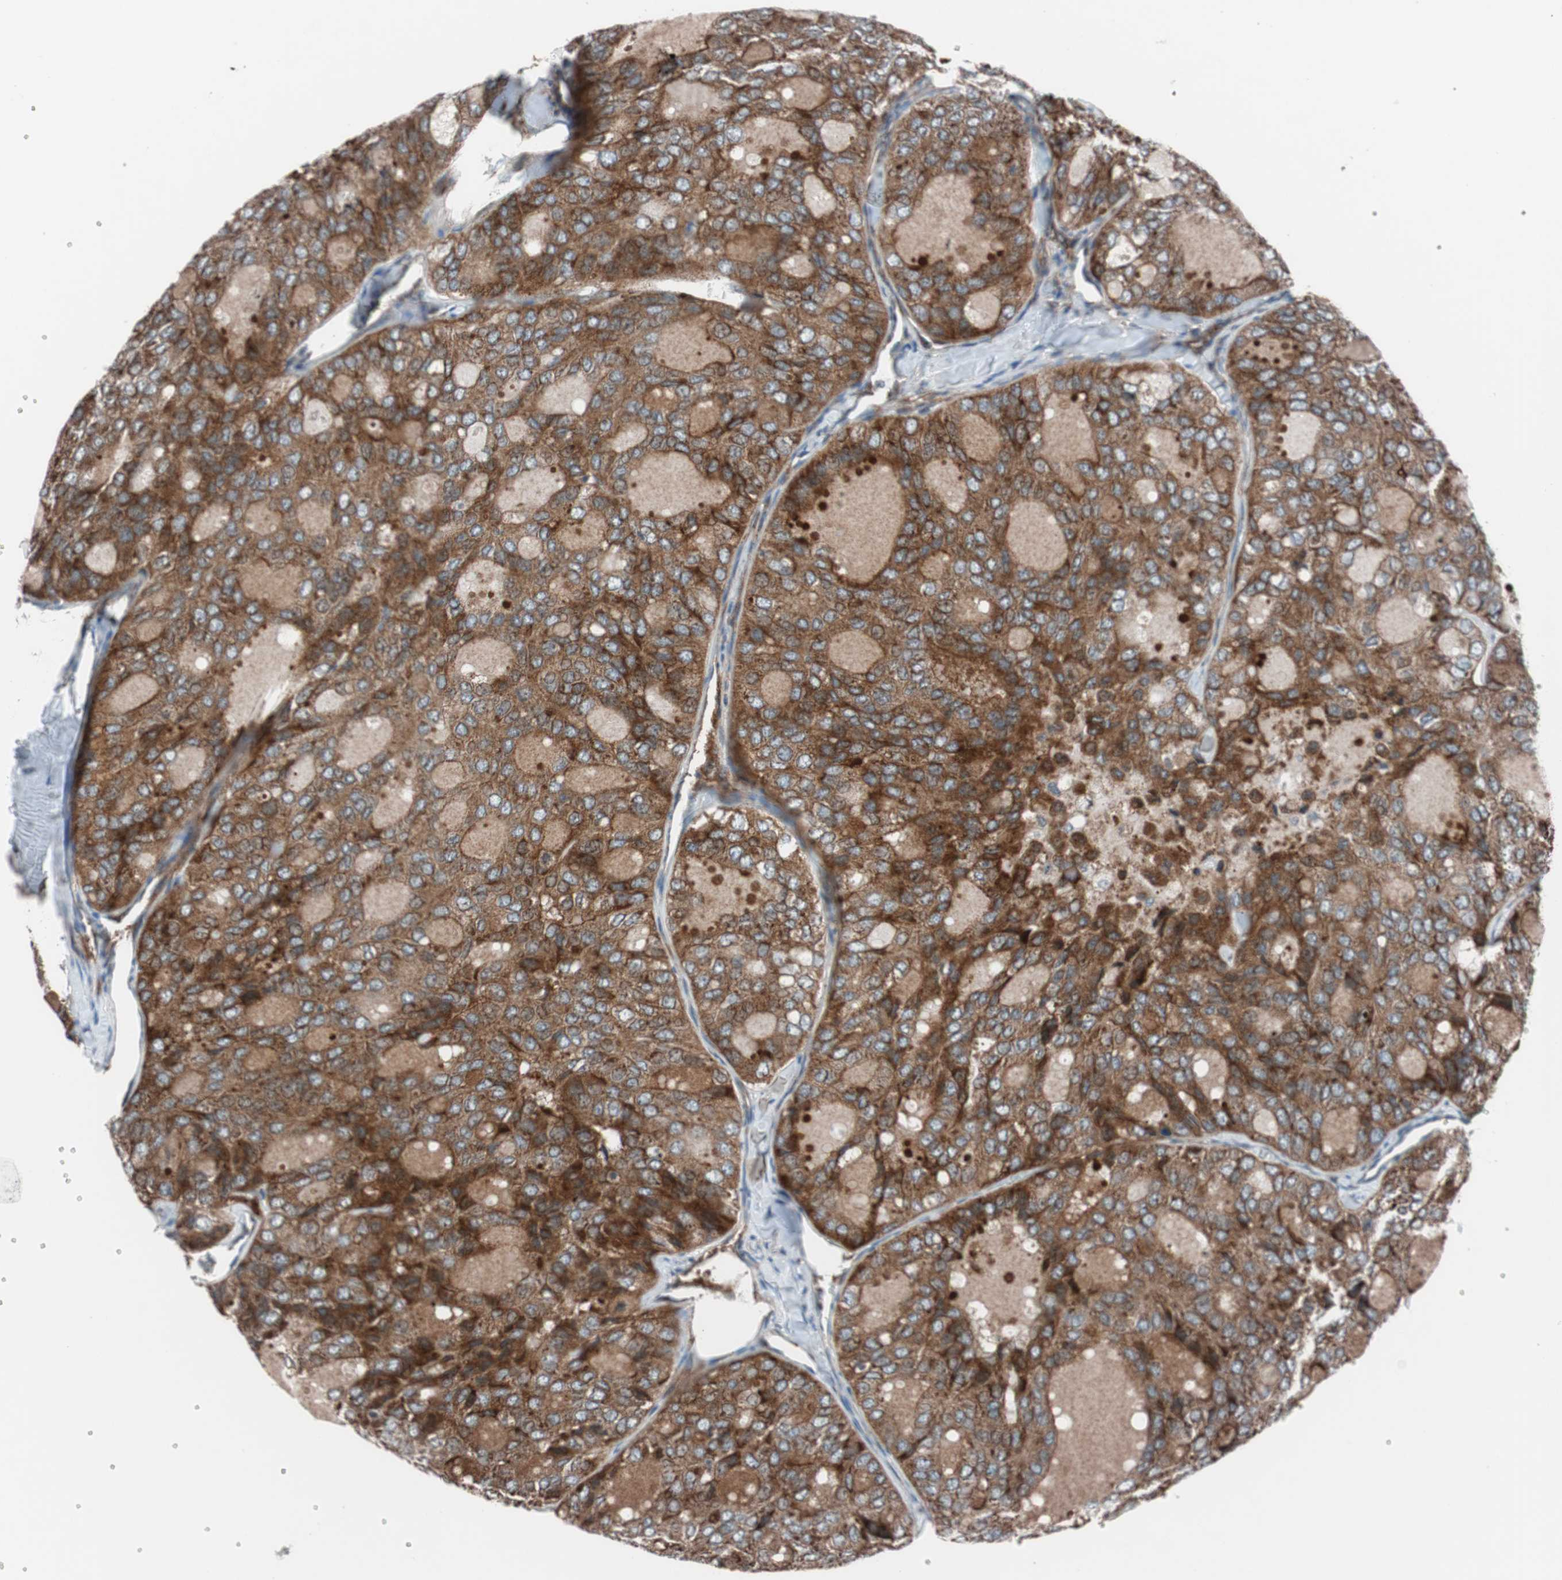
{"staining": {"intensity": "strong", "quantity": ">75%", "location": "cytoplasmic/membranous"}, "tissue": "thyroid cancer", "cell_type": "Tumor cells", "image_type": "cancer", "snomed": [{"axis": "morphology", "description": "Follicular adenoma carcinoma, NOS"}, {"axis": "topography", "description": "Thyroid gland"}], "caption": "Immunohistochemical staining of human follicular adenoma carcinoma (thyroid) displays high levels of strong cytoplasmic/membranous protein positivity in approximately >75% of tumor cells.", "gene": "CCL14", "patient": {"sex": "male", "age": 75}}